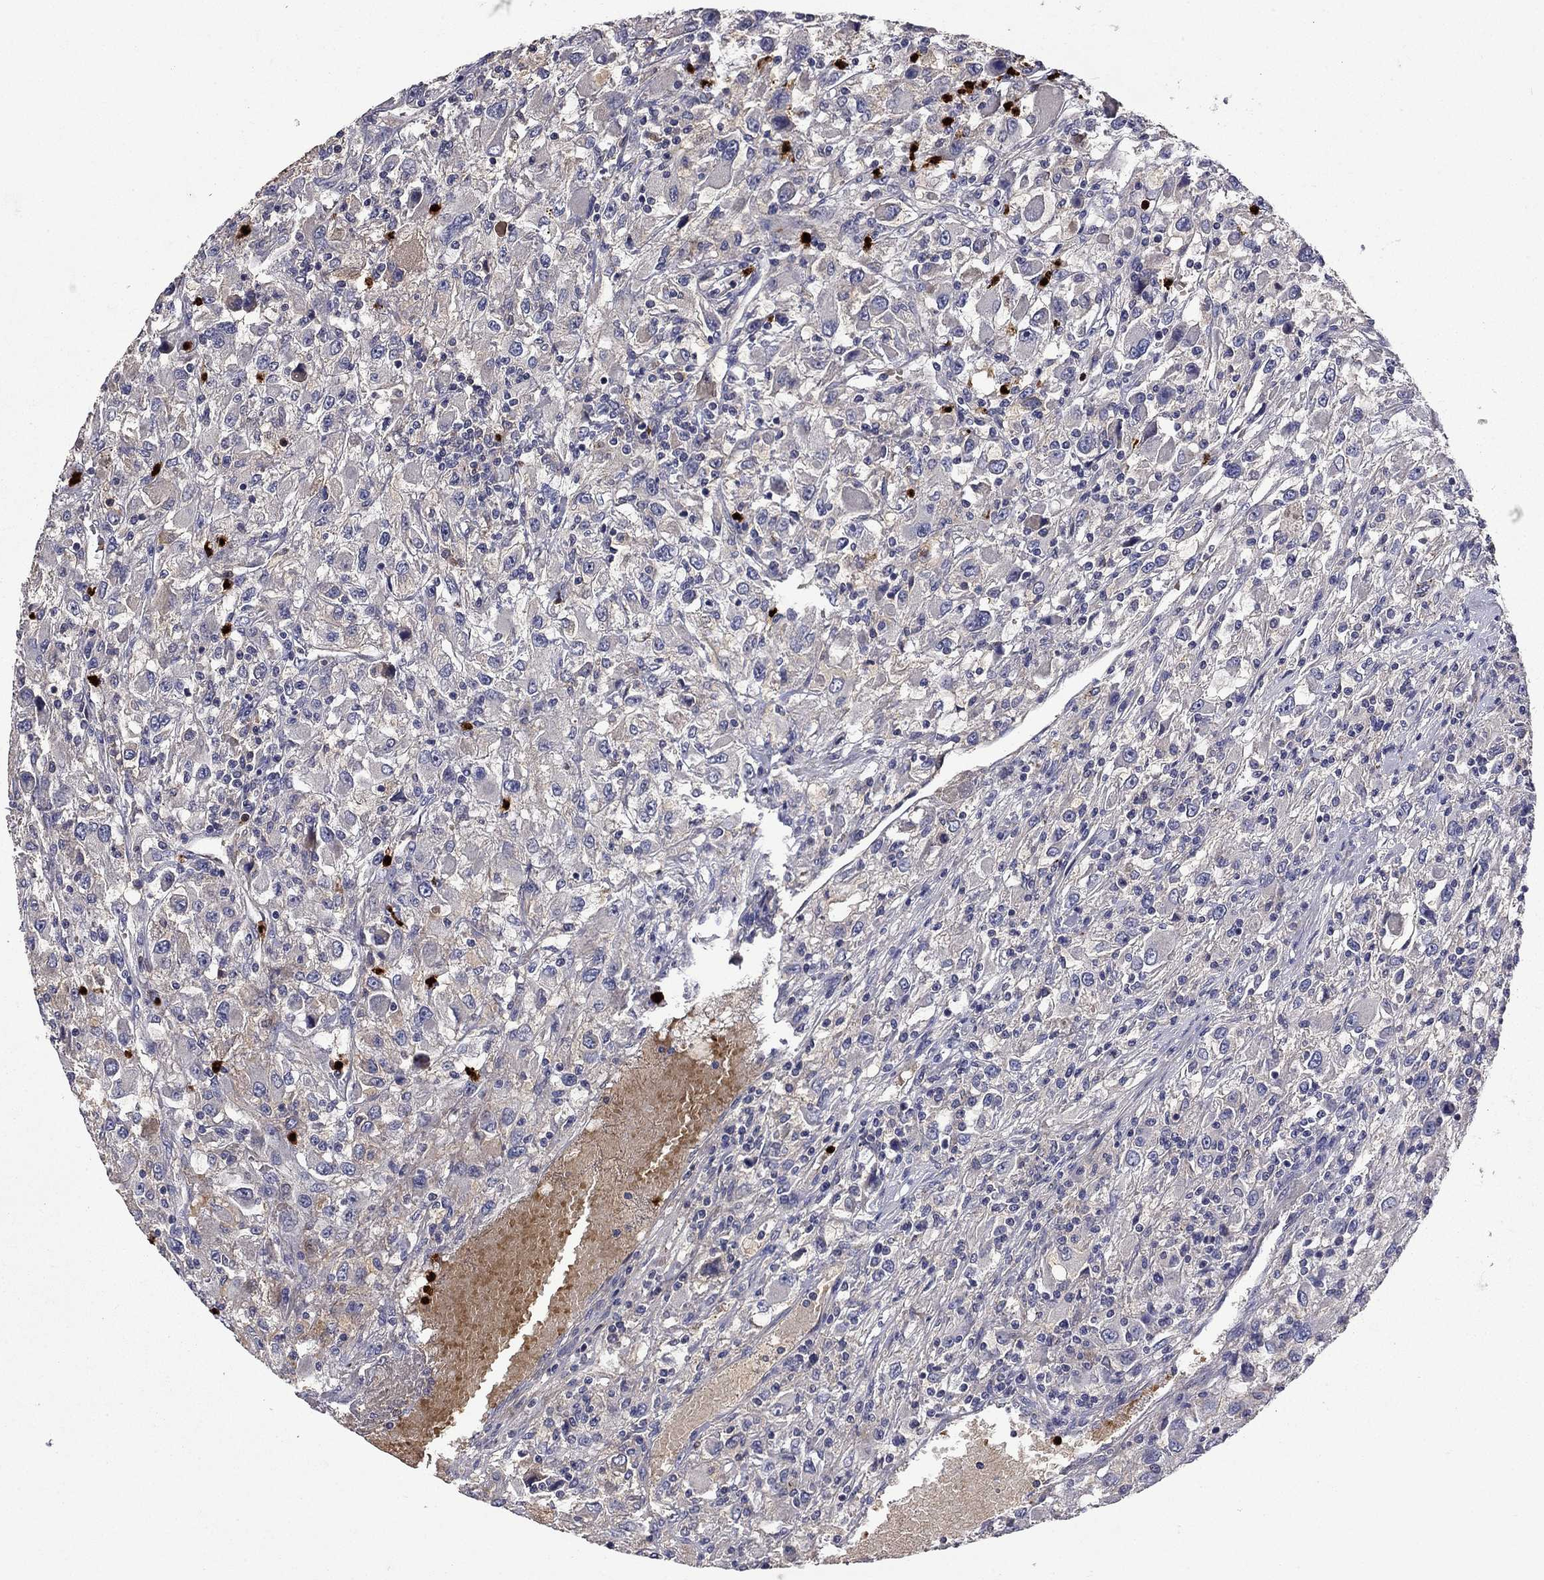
{"staining": {"intensity": "negative", "quantity": "none", "location": "none"}, "tissue": "renal cancer", "cell_type": "Tumor cells", "image_type": "cancer", "snomed": [{"axis": "morphology", "description": "Adenocarcinoma, NOS"}, {"axis": "topography", "description": "Kidney"}], "caption": "There is no significant staining in tumor cells of renal adenocarcinoma. (Brightfield microscopy of DAB (3,3'-diaminobenzidine) immunohistochemistry (IHC) at high magnification).", "gene": "SATB1", "patient": {"sex": "female", "age": 67}}